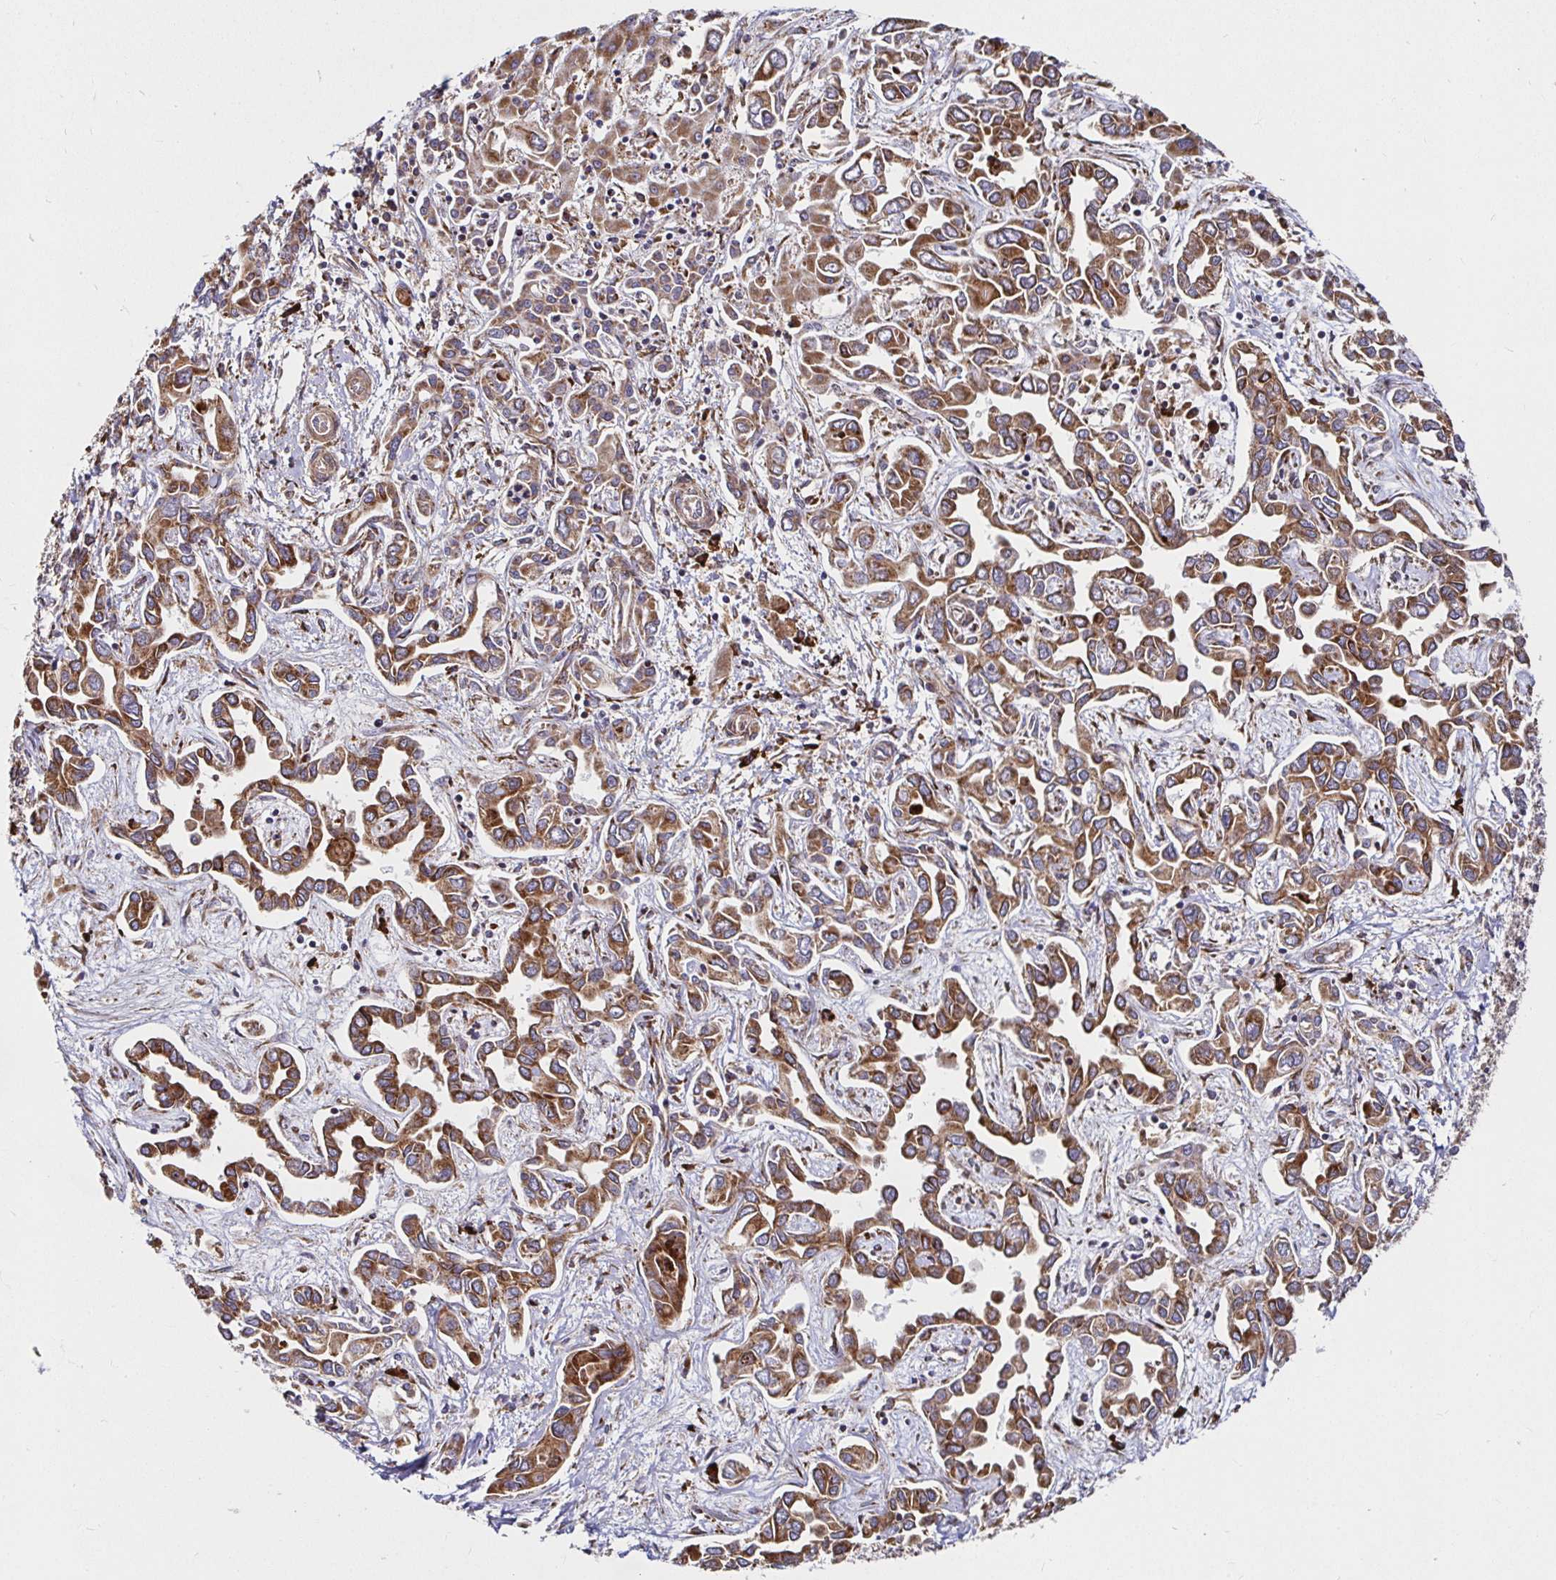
{"staining": {"intensity": "moderate", "quantity": ">75%", "location": "cytoplasmic/membranous"}, "tissue": "liver cancer", "cell_type": "Tumor cells", "image_type": "cancer", "snomed": [{"axis": "morphology", "description": "Cholangiocarcinoma"}, {"axis": "topography", "description": "Liver"}], "caption": "Brown immunohistochemical staining in human liver cholangiocarcinoma exhibits moderate cytoplasmic/membranous positivity in approximately >75% of tumor cells.", "gene": "SMYD3", "patient": {"sex": "female", "age": 64}}